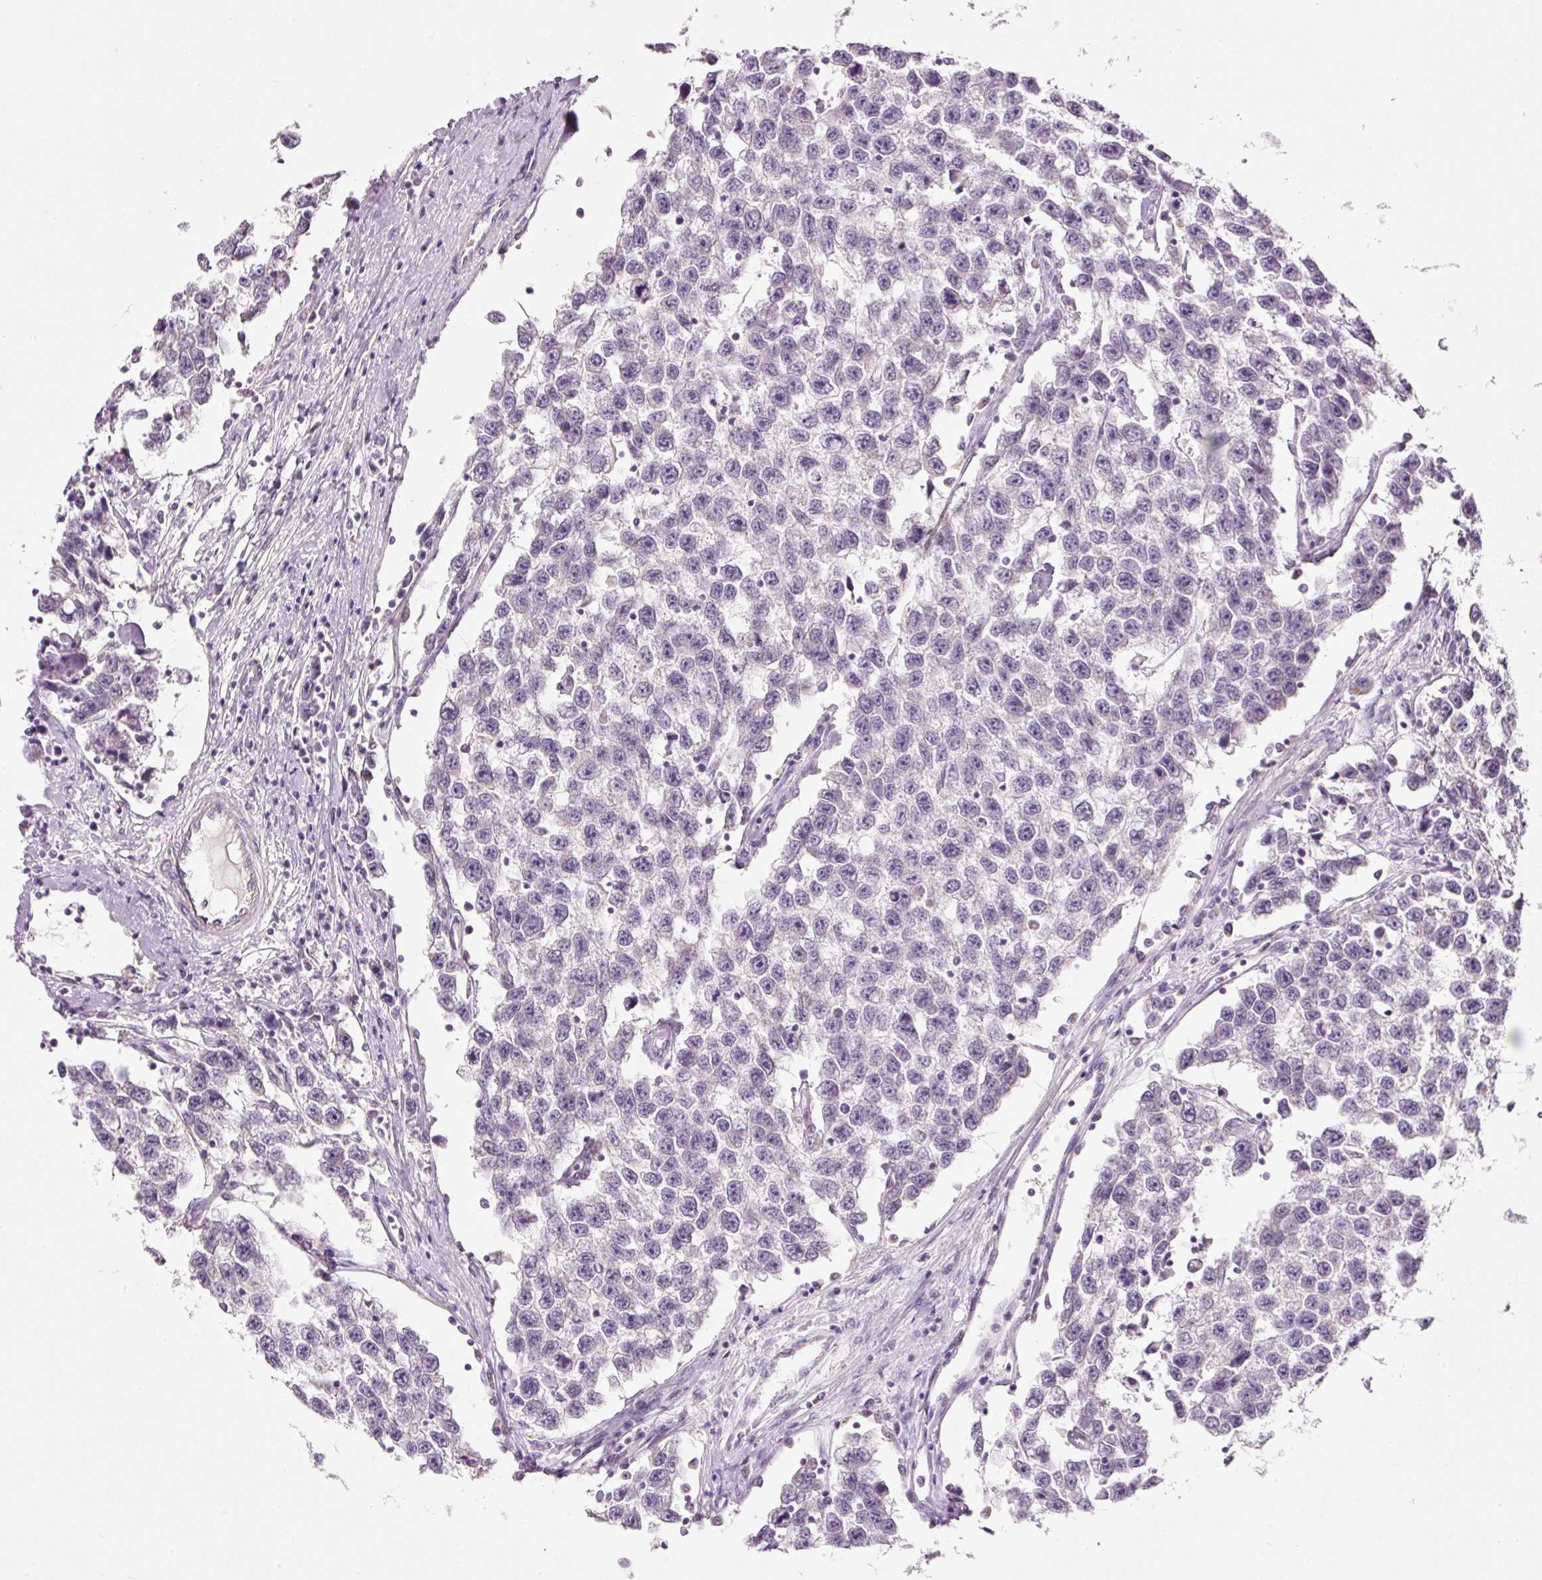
{"staining": {"intensity": "negative", "quantity": "none", "location": "none"}, "tissue": "testis cancer", "cell_type": "Tumor cells", "image_type": "cancer", "snomed": [{"axis": "morphology", "description": "Seminoma, NOS"}, {"axis": "topography", "description": "Testis"}], "caption": "IHC image of testis seminoma stained for a protein (brown), which demonstrates no positivity in tumor cells.", "gene": "FAM78B", "patient": {"sex": "male", "age": 33}}